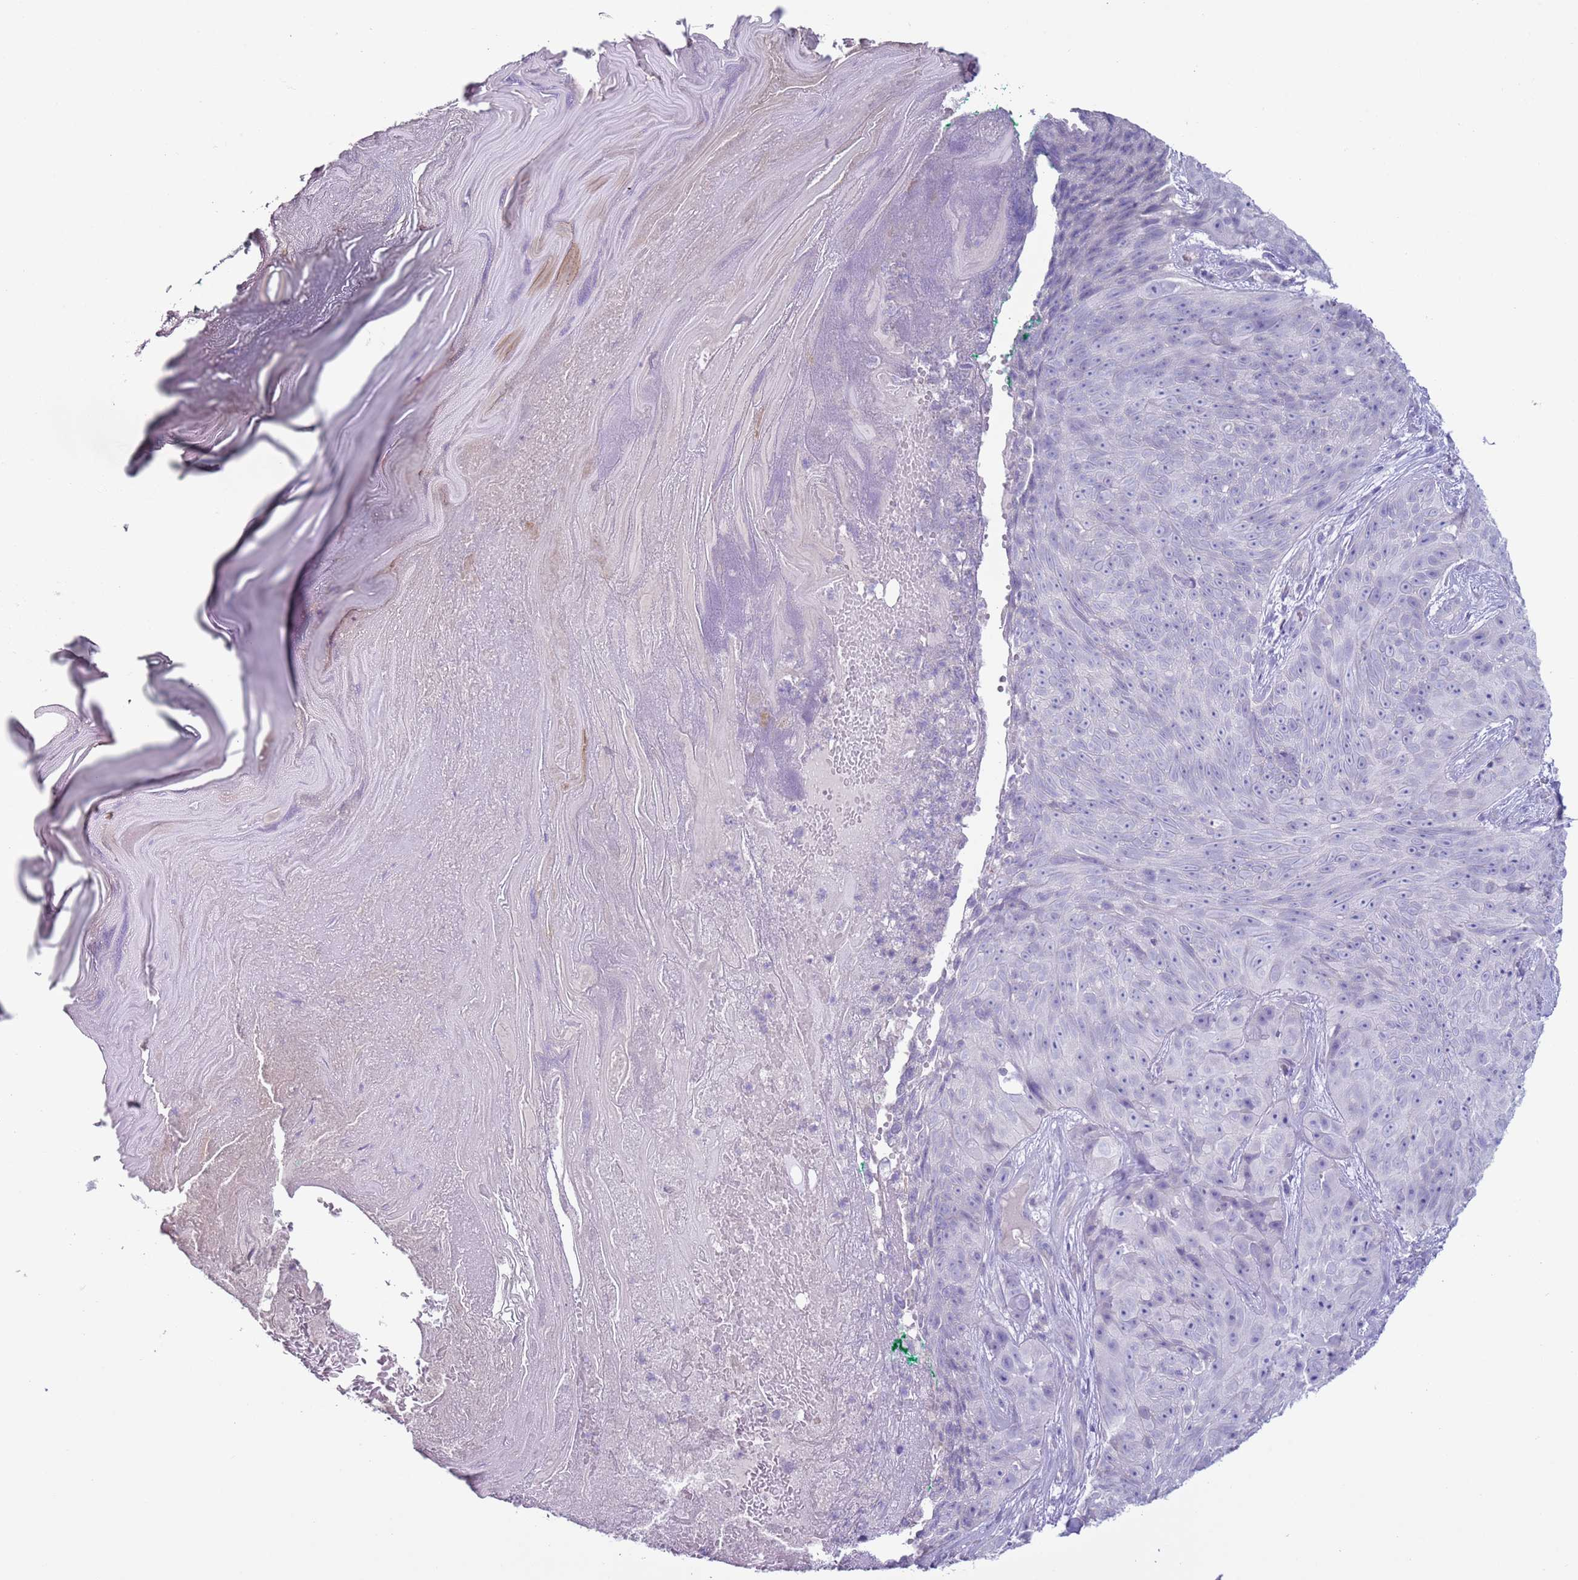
{"staining": {"intensity": "negative", "quantity": "none", "location": "none"}, "tissue": "skin cancer", "cell_type": "Tumor cells", "image_type": "cancer", "snomed": [{"axis": "morphology", "description": "Squamous cell carcinoma, NOS"}, {"axis": "topography", "description": "Skin"}], "caption": "Immunohistochemistry photomicrograph of neoplastic tissue: skin cancer stained with DAB (3,3'-diaminobenzidine) shows no significant protein positivity in tumor cells. (Stains: DAB (3,3'-diaminobenzidine) immunohistochemistry (IHC) with hematoxylin counter stain, Microscopy: brightfield microscopy at high magnification).", "gene": "NPAP1", "patient": {"sex": "female", "age": 87}}